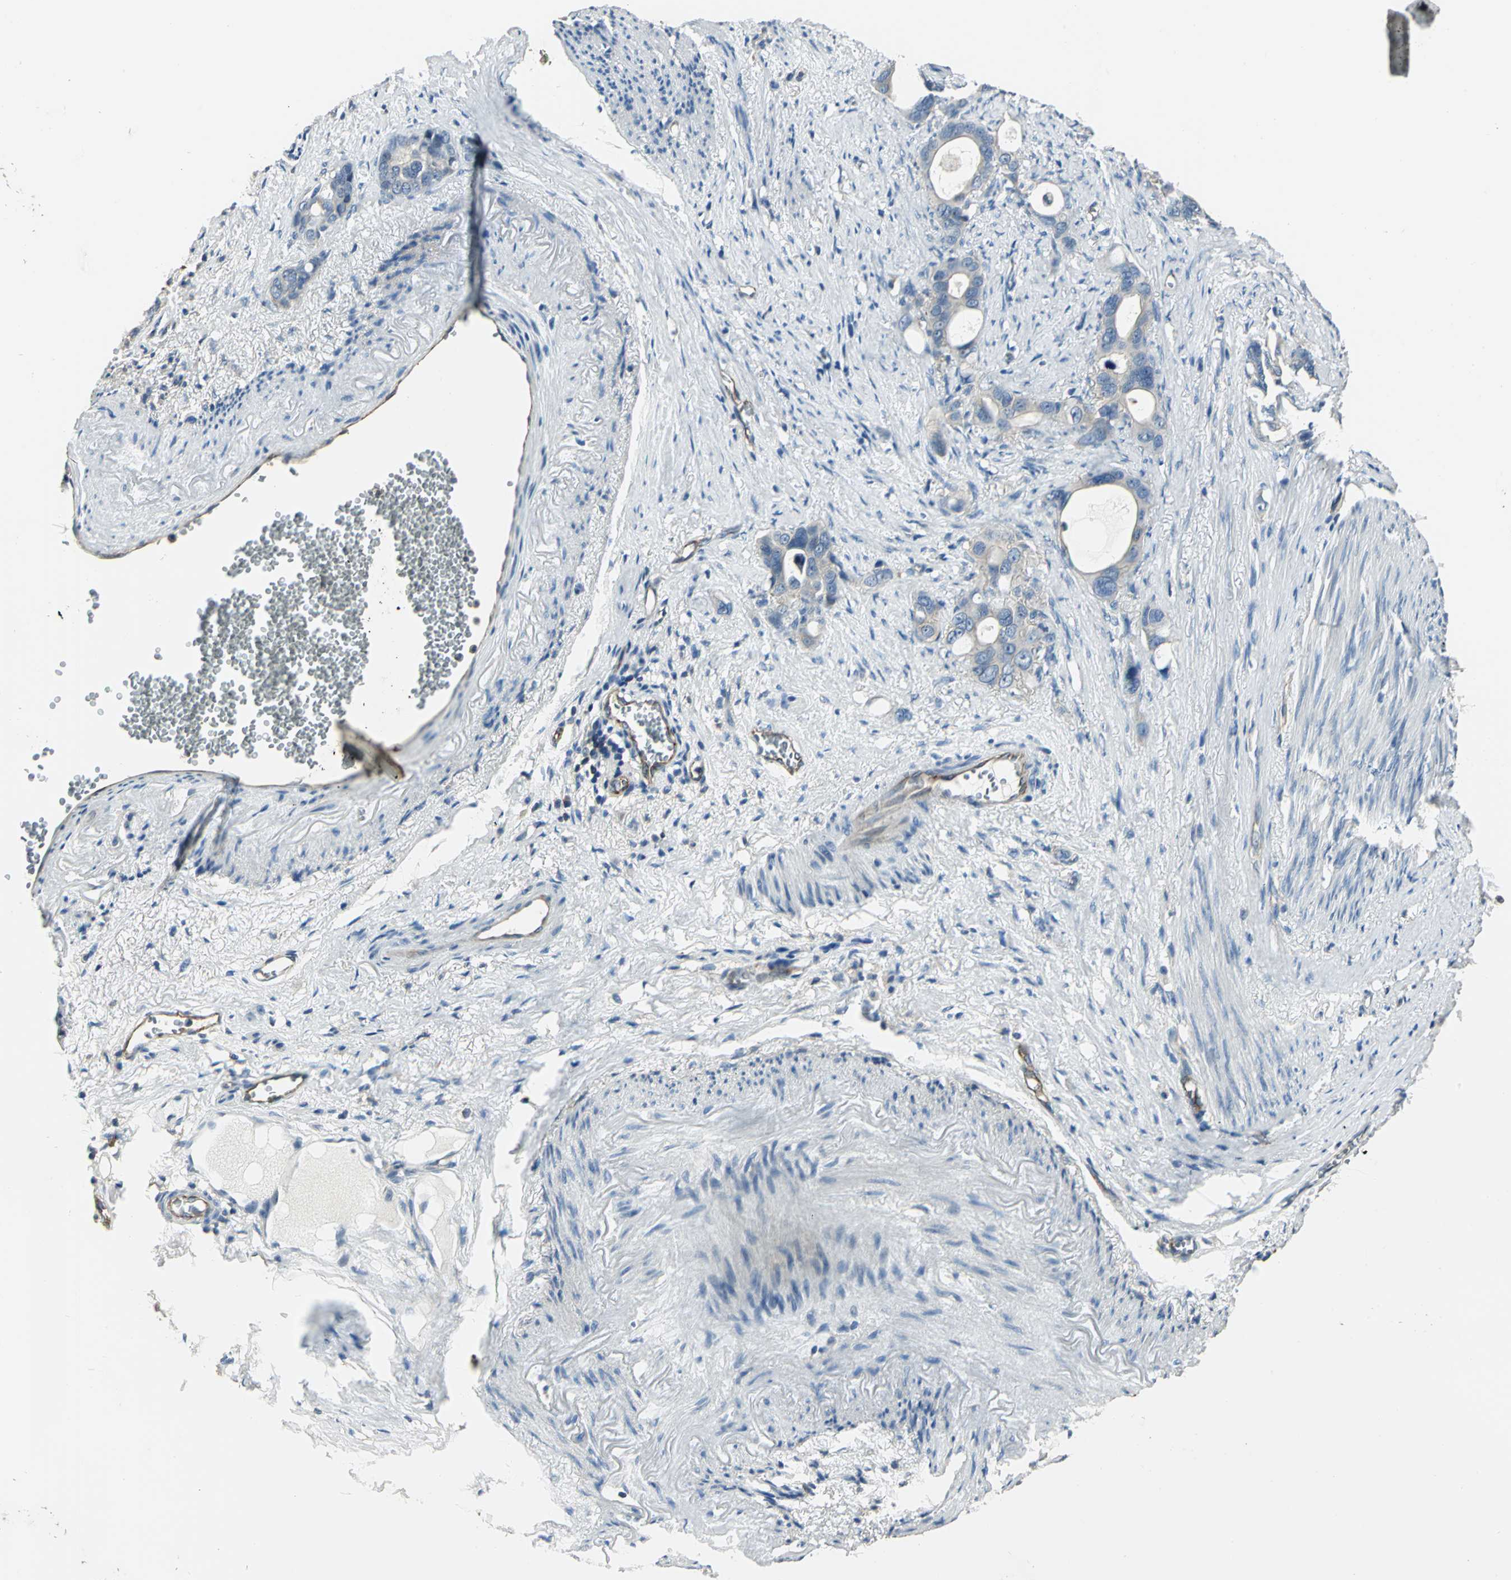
{"staining": {"intensity": "weak", "quantity": "25%-75%", "location": "cytoplasmic/membranous"}, "tissue": "stomach cancer", "cell_type": "Tumor cells", "image_type": "cancer", "snomed": [{"axis": "morphology", "description": "Adenocarcinoma, NOS"}, {"axis": "topography", "description": "Stomach"}], "caption": "Human adenocarcinoma (stomach) stained with a brown dye exhibits weak cytoplasmic/membranous positive positivity in approximately 25%-75% of tumor cells.", "gene": "RAPGEF1", "patient": {"sex": "female", "age": 75}}